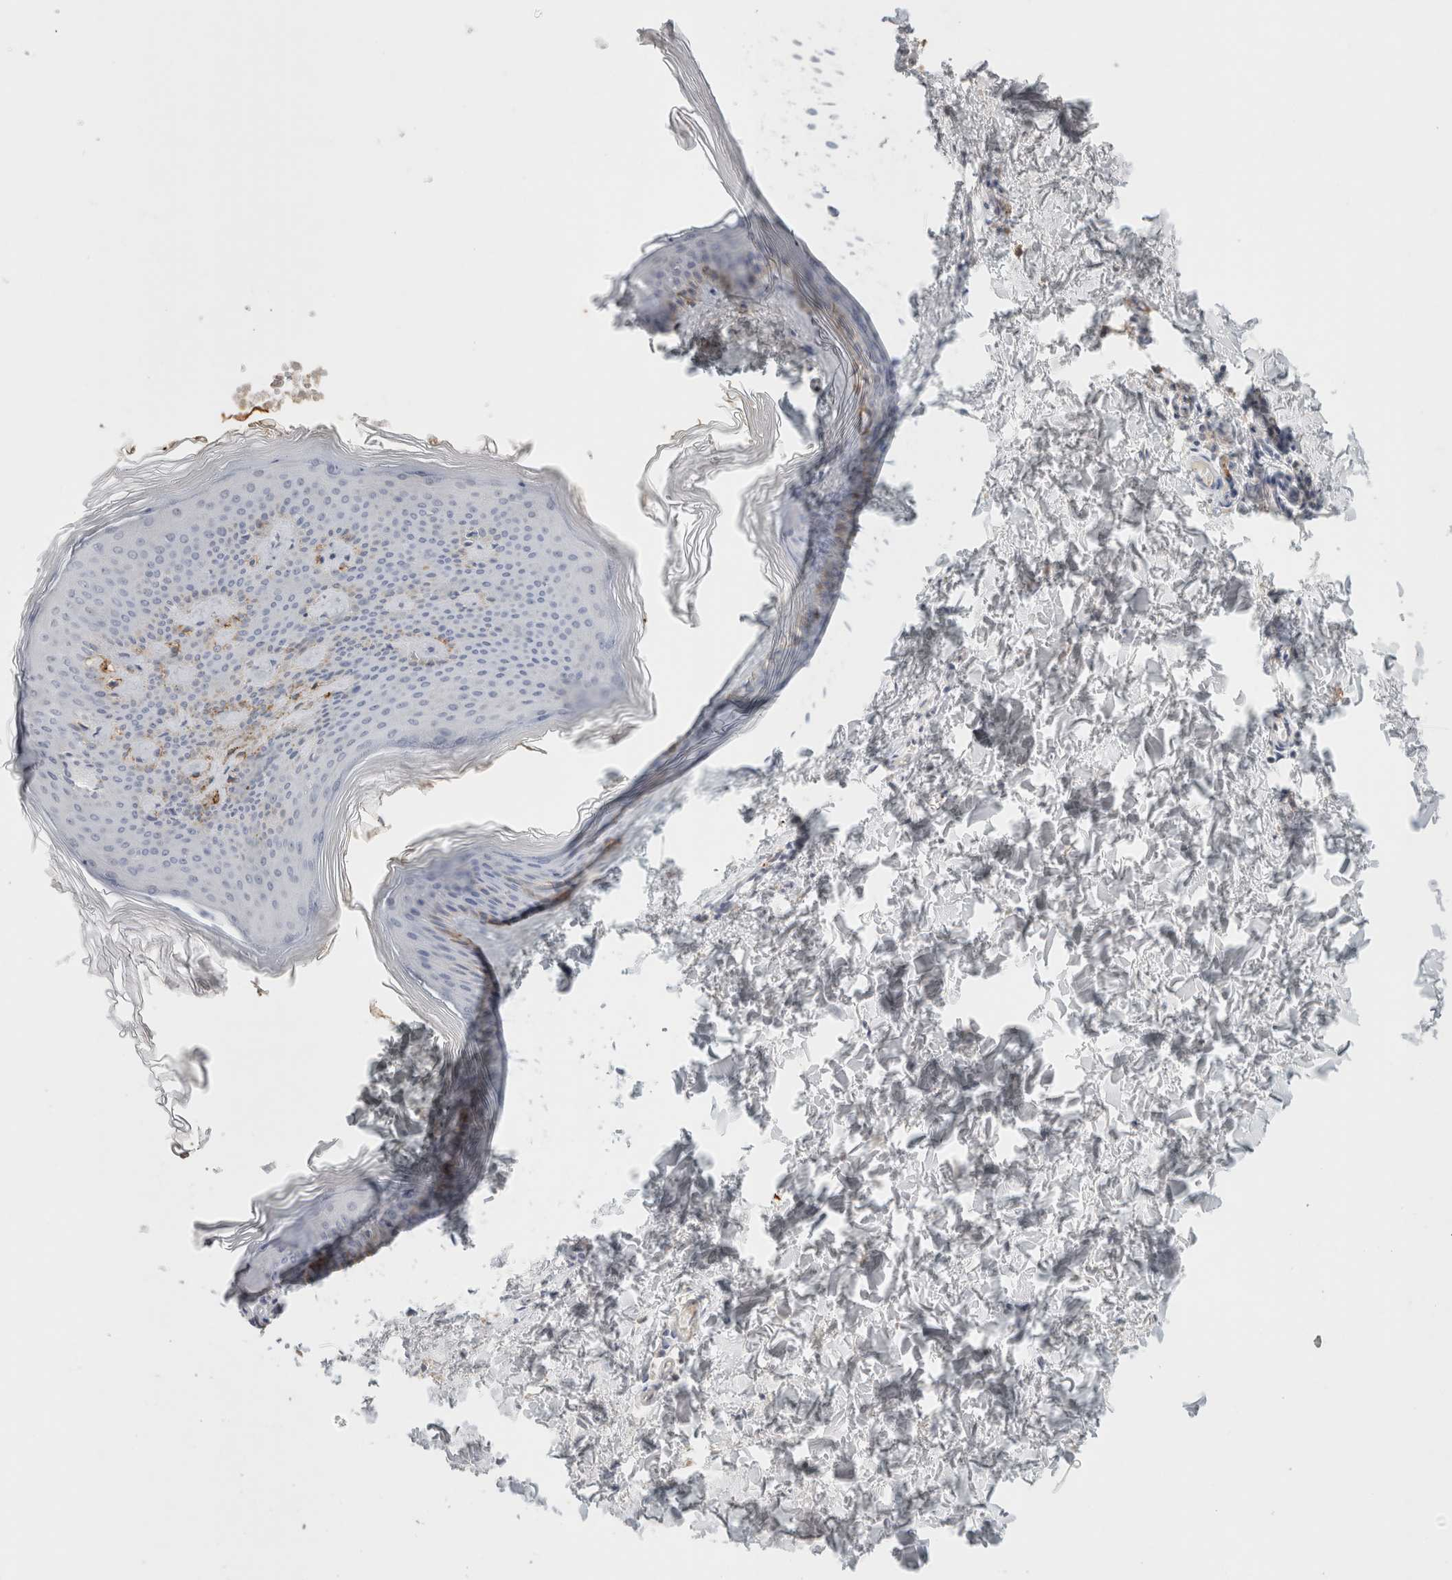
{"staining": {"intensity": "negative", "quantity": "none", "location": "none"}, "tissue": "skin", "cell_type": "Fibroblasts", "image_type": "normal", "snomed": [{"axis": "morphology", "description": "Normal tissue, NOS"}, {"axis": "topography", "description": "Skin"}], "caption": "This is an immunohistochemistry (IHC) image of normal human skin. There is no positivity in fibroblasts.", "gene": "CD36", "patient": {"sex": "female", "age": 27}}